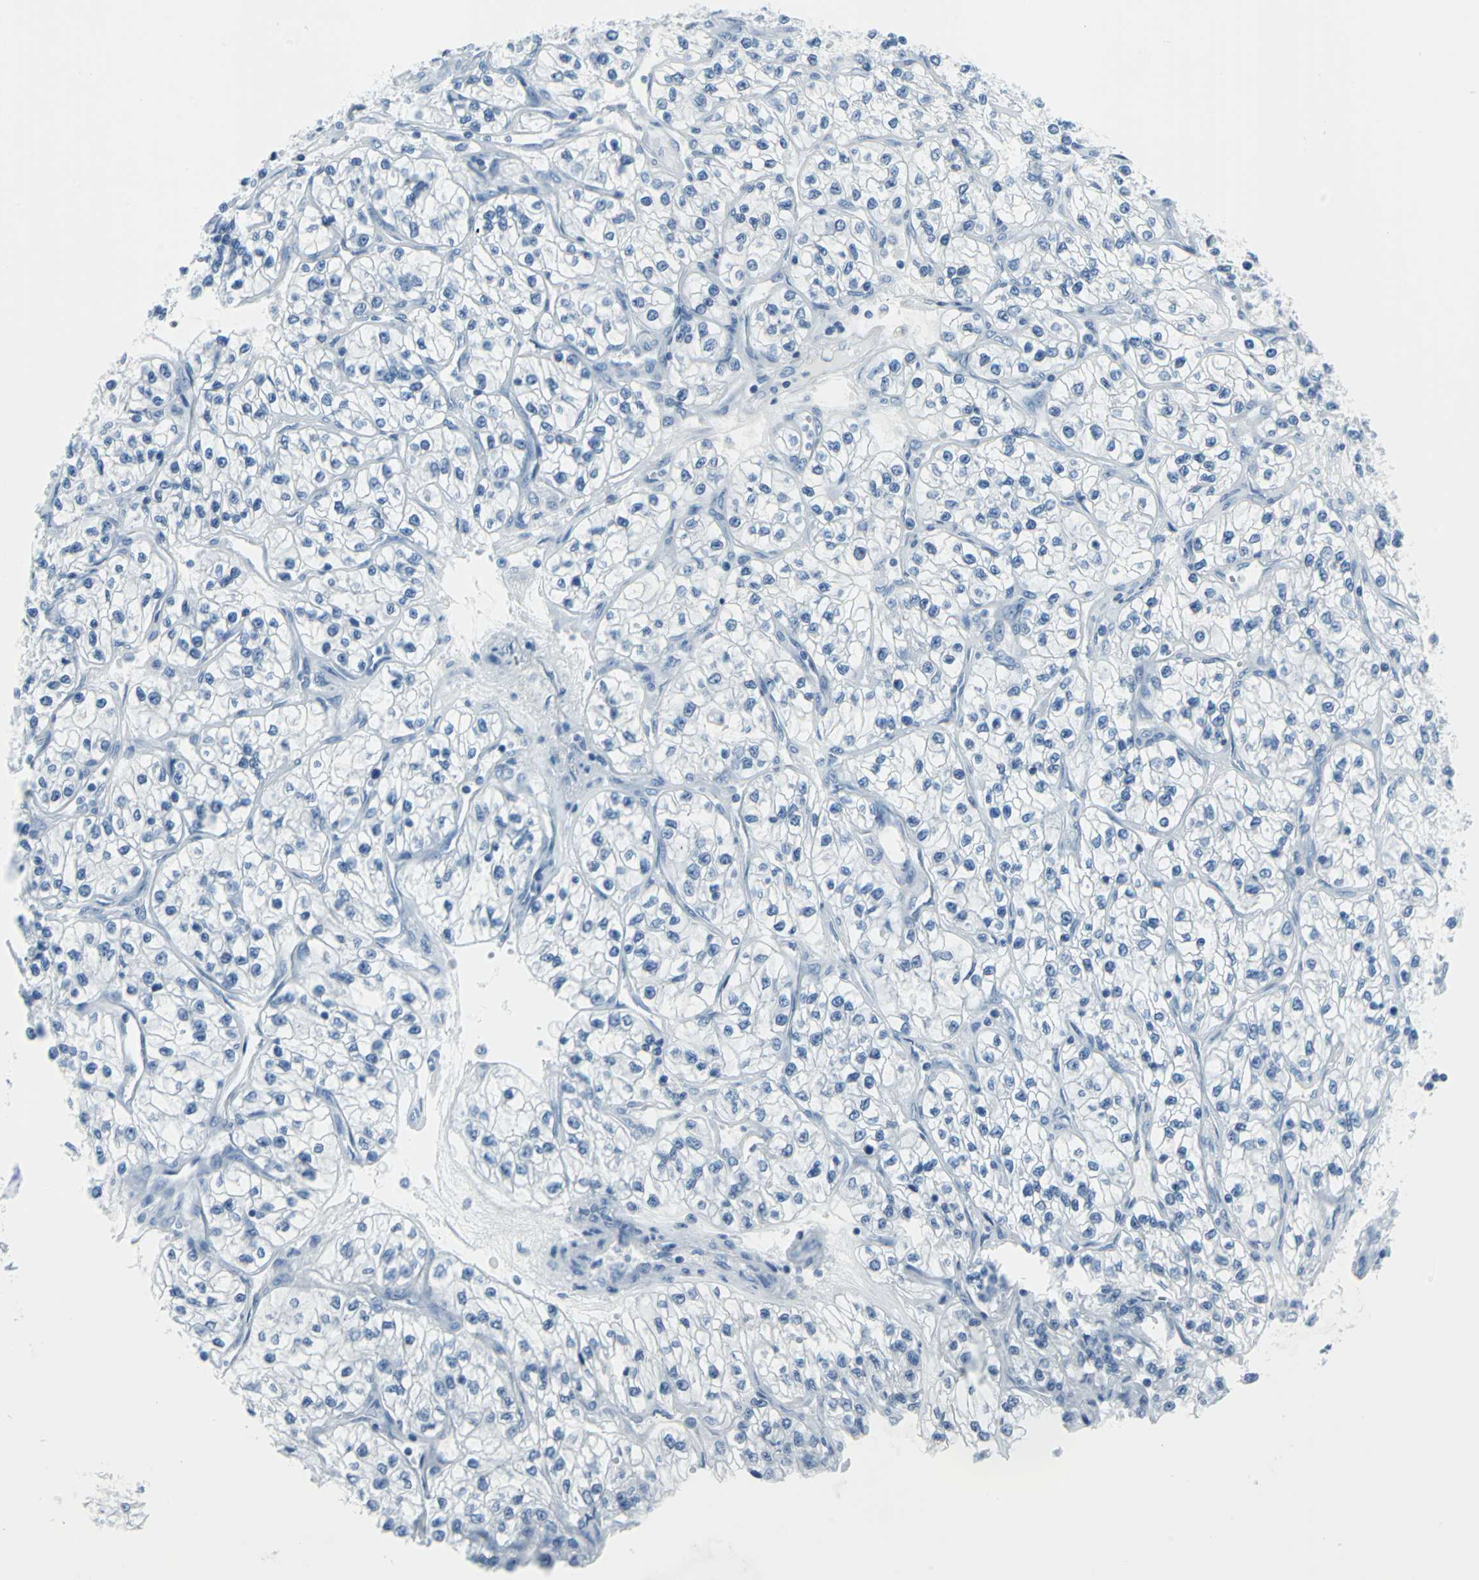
{"staining": {"intensity": "negative", "quantity": "none", "location": "none"}, "tissue": "renal cancer", "cell_type": "Tumor cells", "image_type": "cancer", "snomed": [{"axis": "morphology", "description": "Adenocarcinoma, NOS"}, {"axis": "topography", "description": "Kidney"}], "caption": "Immunohistochemistry (IHC) of human renal cancer (adenocarcinoma) displays no expression in tumor cells.", "gene": "DNAI2", "patient": {"sex": "female", "age": 57}}